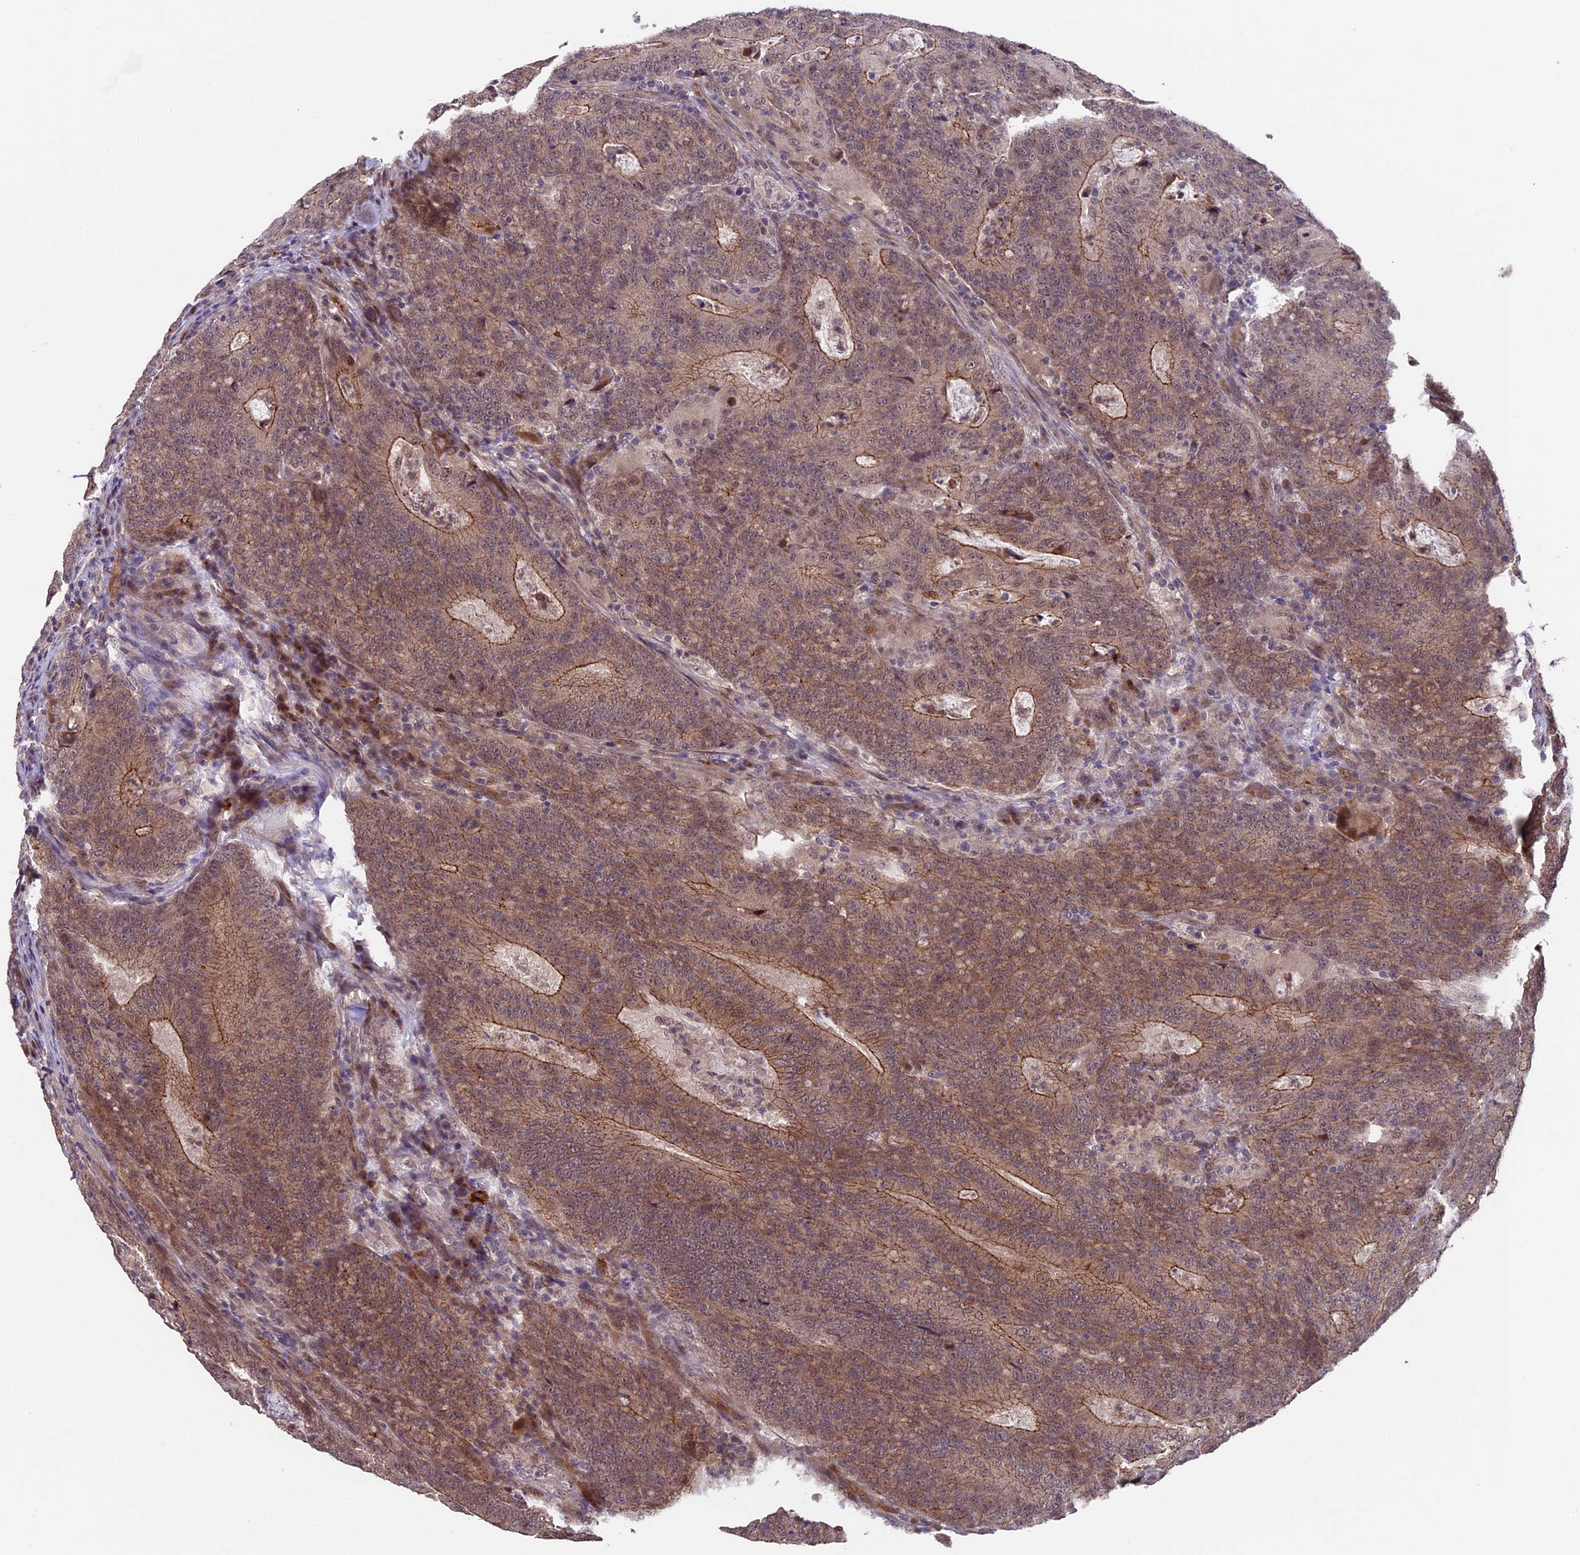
{"staining": {"intensity": "moderate", "quantity": "25%-75%", "location": "cytoplasmic/membranous"}, "tissue": "colorectal cancer", "cell_type": "Tumor cells", "image_type": "cancer", "snomed": [{"axis": "morphology", "description": "Normal tissue, NOS"}, {"axis": "morphology", "description": "Adenocarcinoma, NOS"}, {"axis": "topography", "description": "Colon"}], "caption": "IHC (DAB (3,3'-diaminobenzidine)) staining of colorectal cancer shows moderate cytoplasmic/membranous protein staining in approximately 25%-75% of tumor cells.", "gene": "SIPA1L3", "patient": {"sex": "female", "age": 75}}